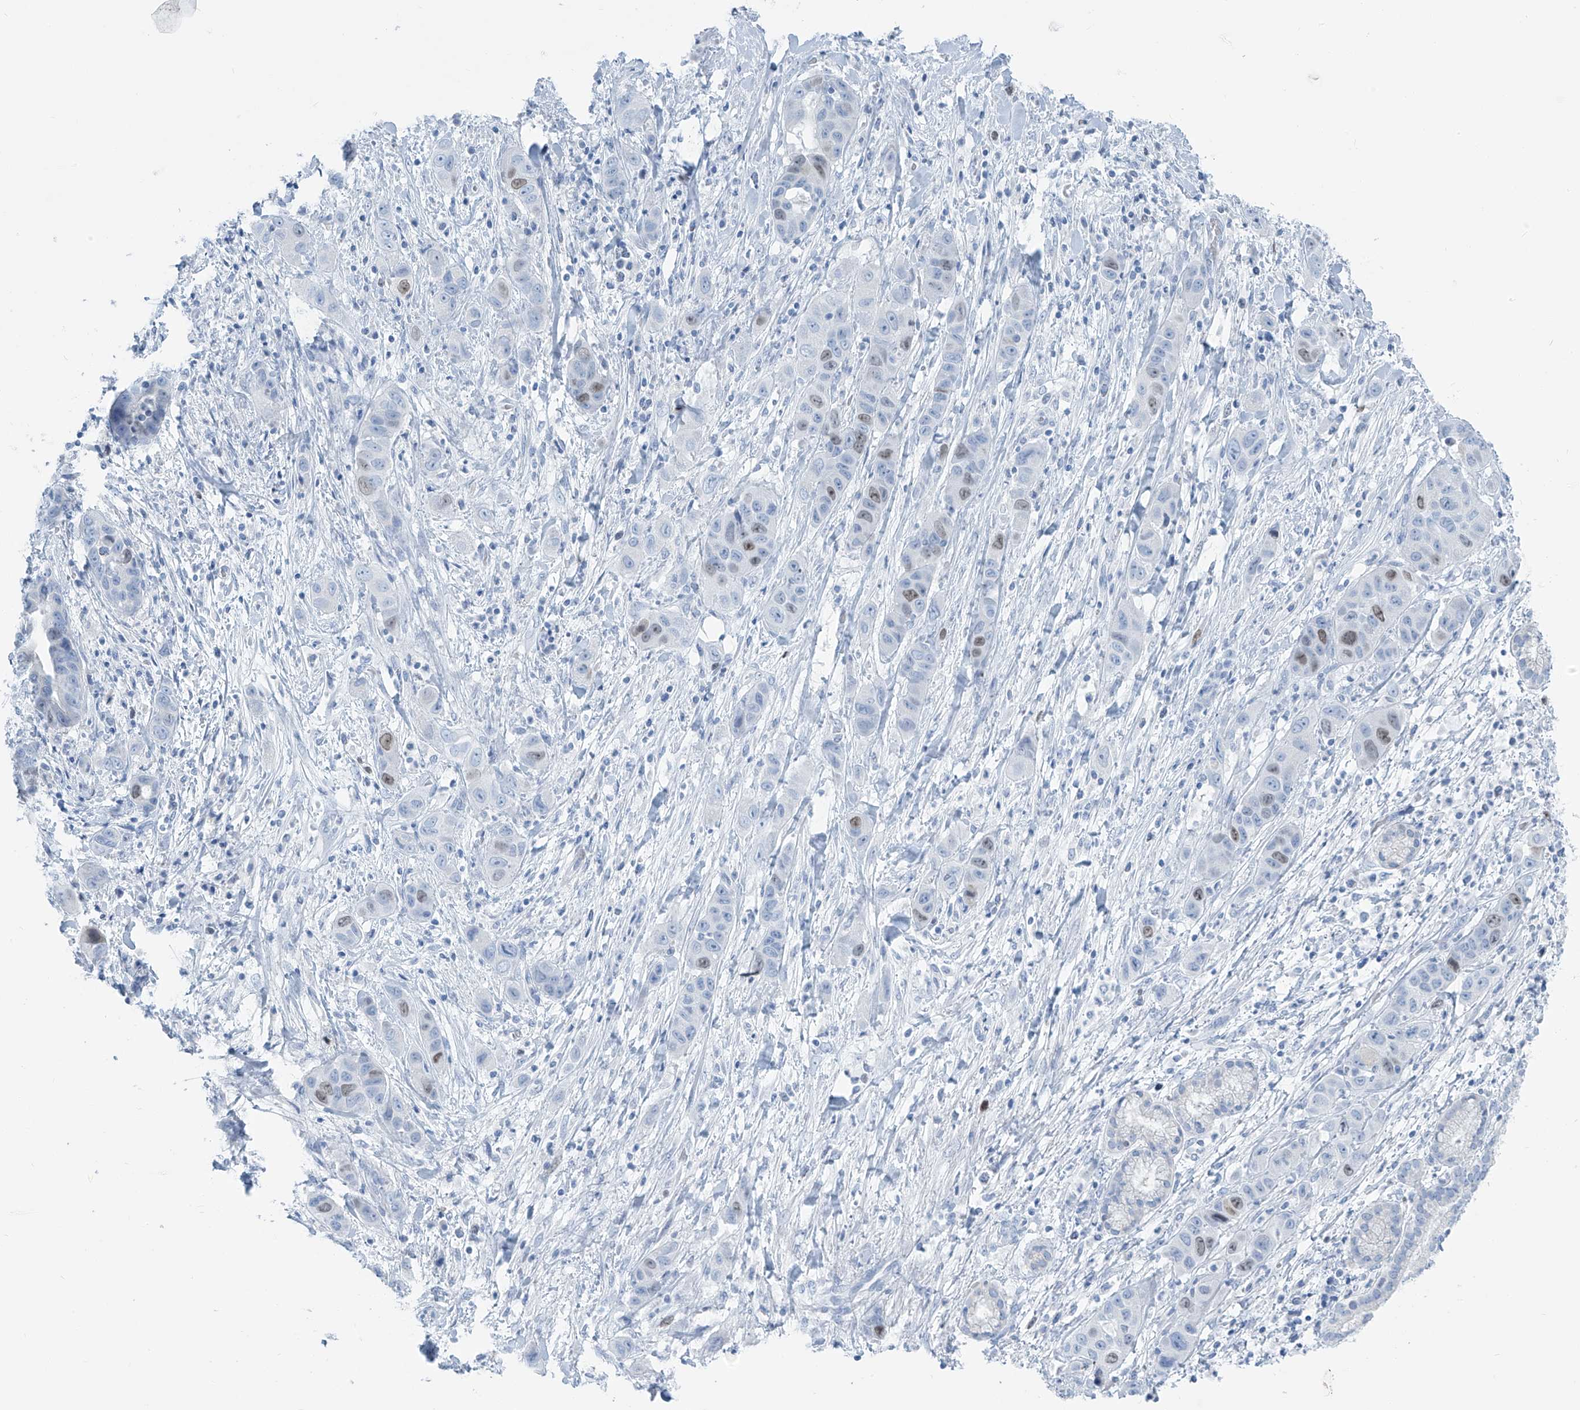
{"staining": {"intensity": "weak", "quantity": "<25%", "location": "nuclear"}, "tissue": "liver cancer", "cell_type": "Tumor cells", "image_type": "cancer", "snomed": [{"axis": "morphology", "description": "Cholangiocarcinoma"}, {"axis": "topography", "description": "Liver"}], "caption": "A photomicrograph of liver cholangiocarcinoma stained for a protein demonstrates no brown staining in tumor cells. (DAB IHC with hematoxylin counter stain).", "gene": "SGO2", "patient": {"sex": "female", "age": 52}}